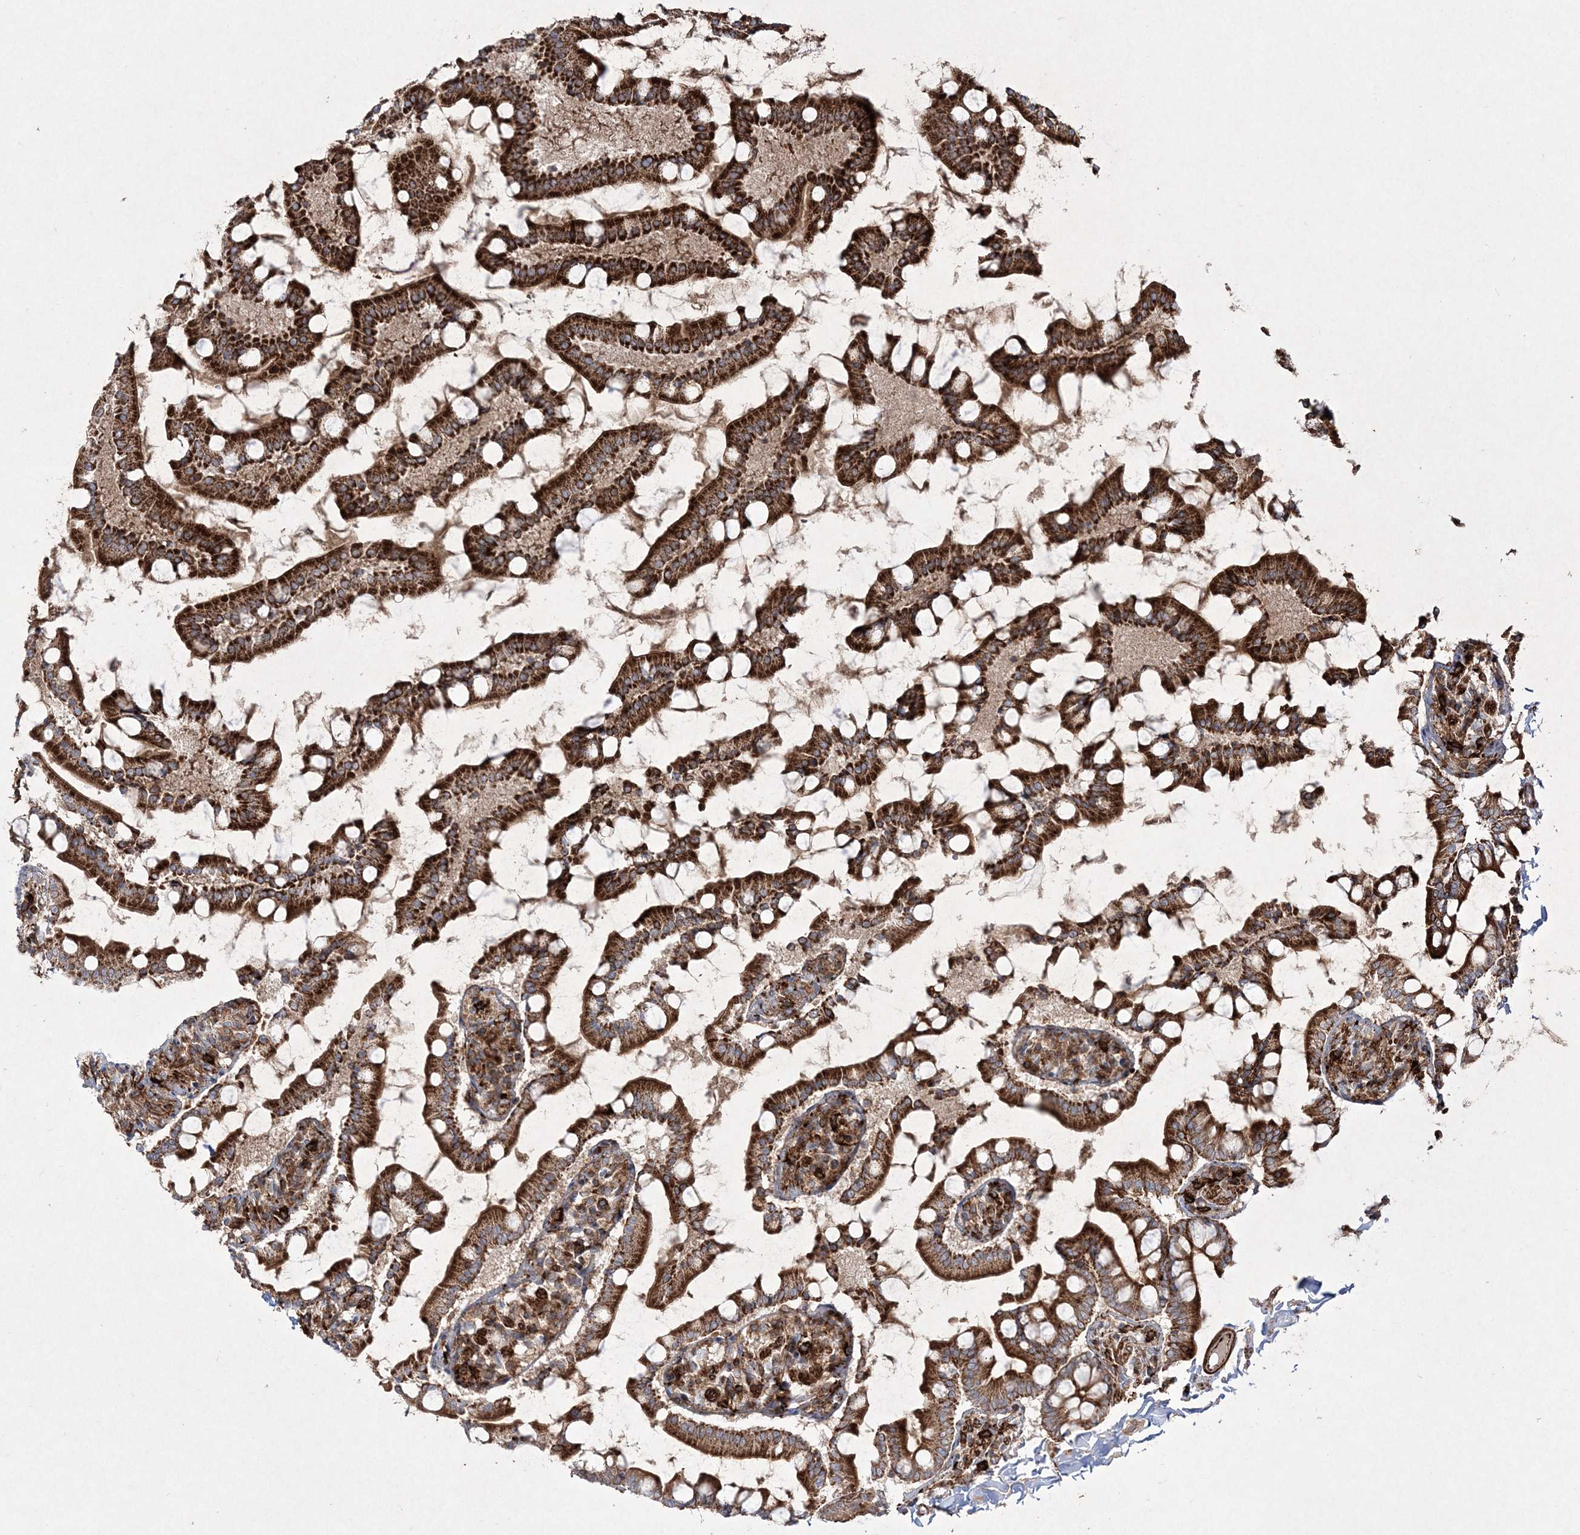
{"staining": {"intensity": "strong", "quantity": ">75%", "location": "cytoplasmic/membranous"}, "tissue": "small intestine", "cell_type": "Glandular cells", "image_type": "normal", "snomed": [{"axis": "morphology", "description": "Normal tissue, NOS"}, {"axis": "topography", "description": "Small intestine"}], "caption": "A brown stain shows strong cytoplasmic/membranous positivity of a protein in glandular cells of benign human small intestine. The staining is performed using DAB (3,3'-diaminobenzidine) brown chromogen to label protein expression. The nuclei are counter-stained blue using hematoxylin.", "gene": "RICTOR", "patient": {"sex": "male", "age": 41}}